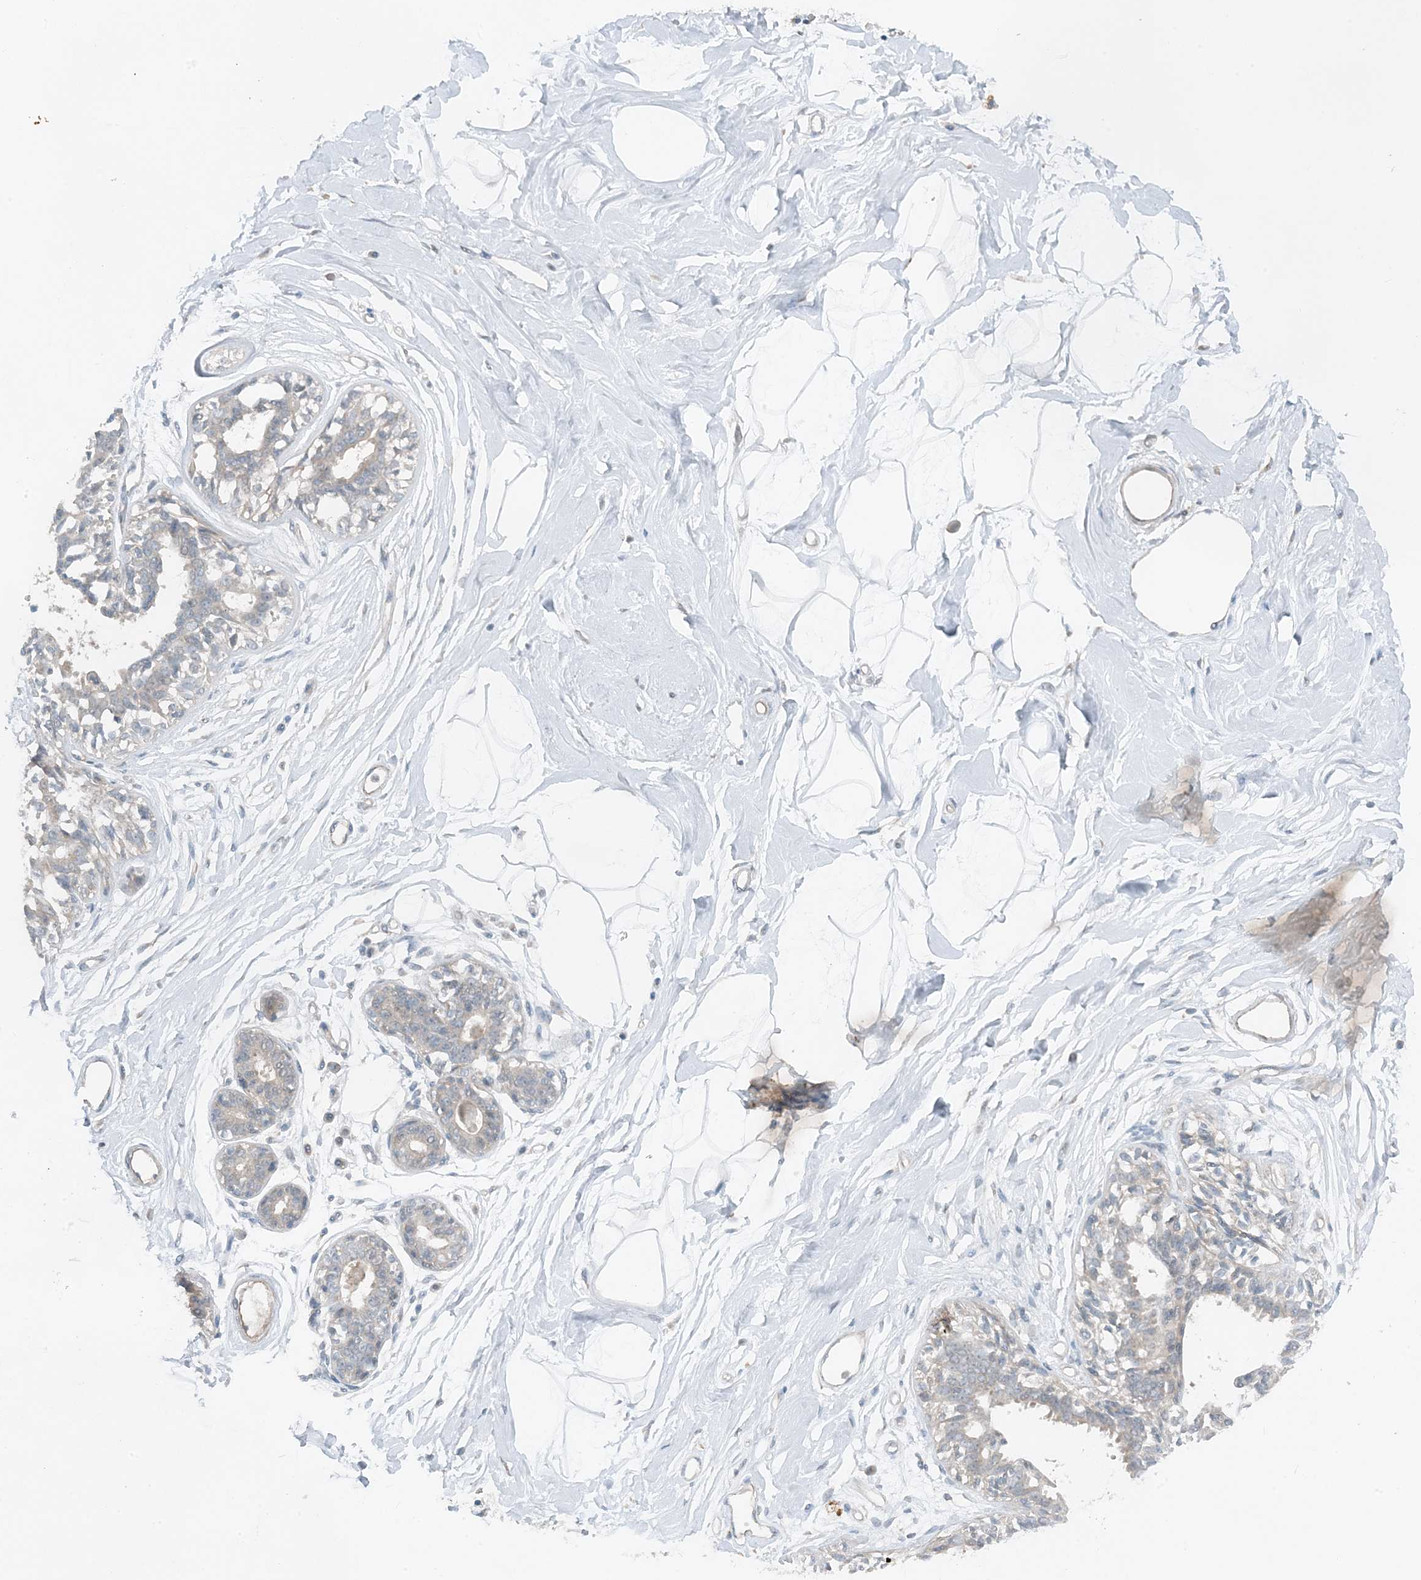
{"staining": {"intensity": "negative", "quantity": "none", "location": "none"}, "tissue": "breast", "cell_type": "Adipocytes", "image_type": "normal", "snomed": [{"axis": "morphology", "description": "Normal tissue, NOS"}, {"axis": "topography", "description": "Breast"}], "caption": "High magnification brightfield microscopy of normal breast stained with DAB (brown) and counterstained with hematoxylin (blue): adipocytes show no significant positivity.", "gene": "MITD1", "patient": {"sex": "female", "age": 45}}